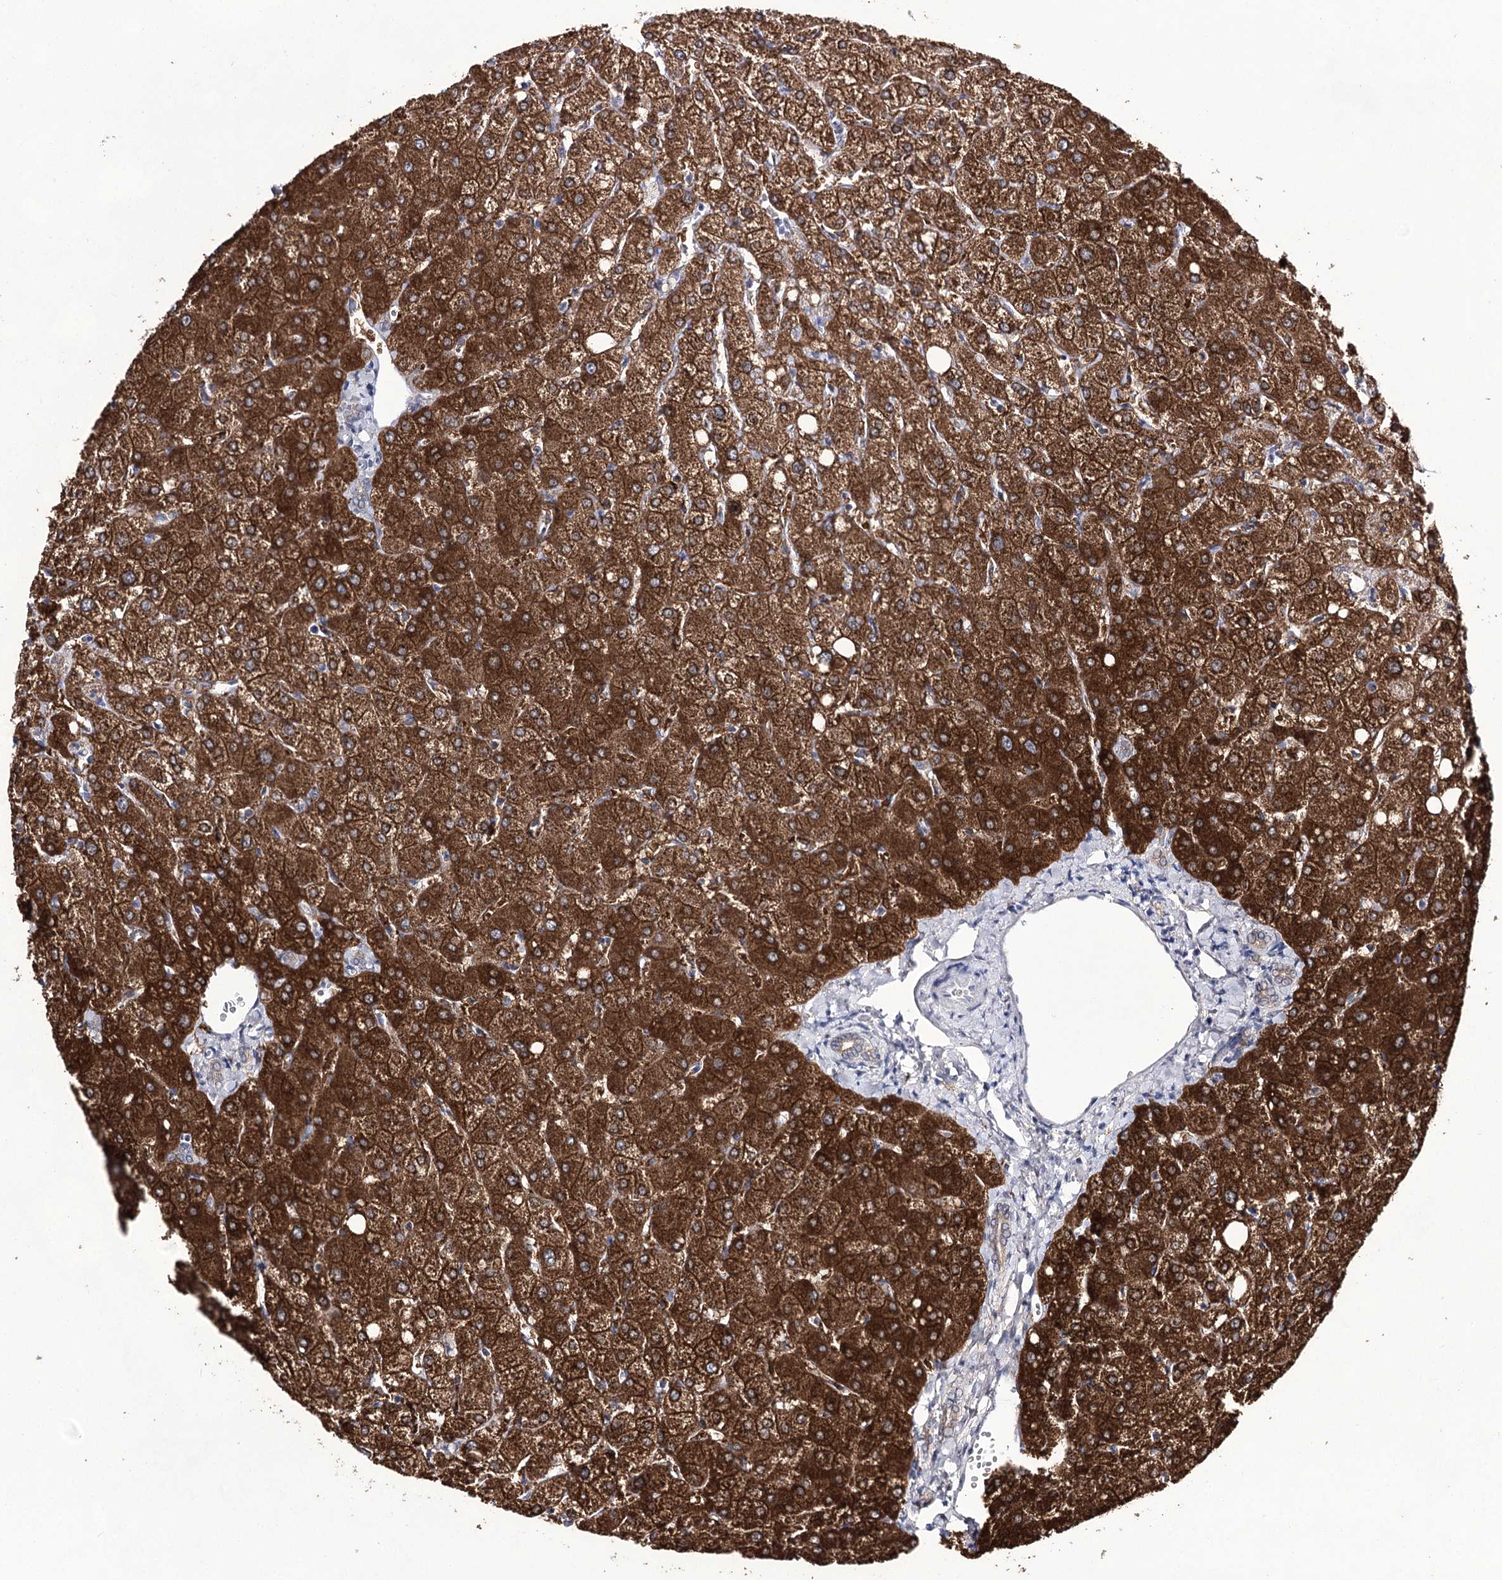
{"staining": {"intensity": "weak", "quantity": "25%-75%", "location": "cytoplasmic/membranous"}, "tissue": "liver", "cell_type": "Cholangiocytes", "image_type": "normal", "snomed": [{"axis": "morphology", "description": "Normal tissue, NOS"}, {"axis": "topography", "description": "Liver"}], "caption": "The image displays immunohistochemical staining of normal liver. There is weak cytoplasmic/membranous staining is seen in about 25%-75% of cholangiocytes. (DAB IHC with brightfield microscopy, high magnification).", "gene": "UGDH", "patient": {"sex": "female", "age": 54}}